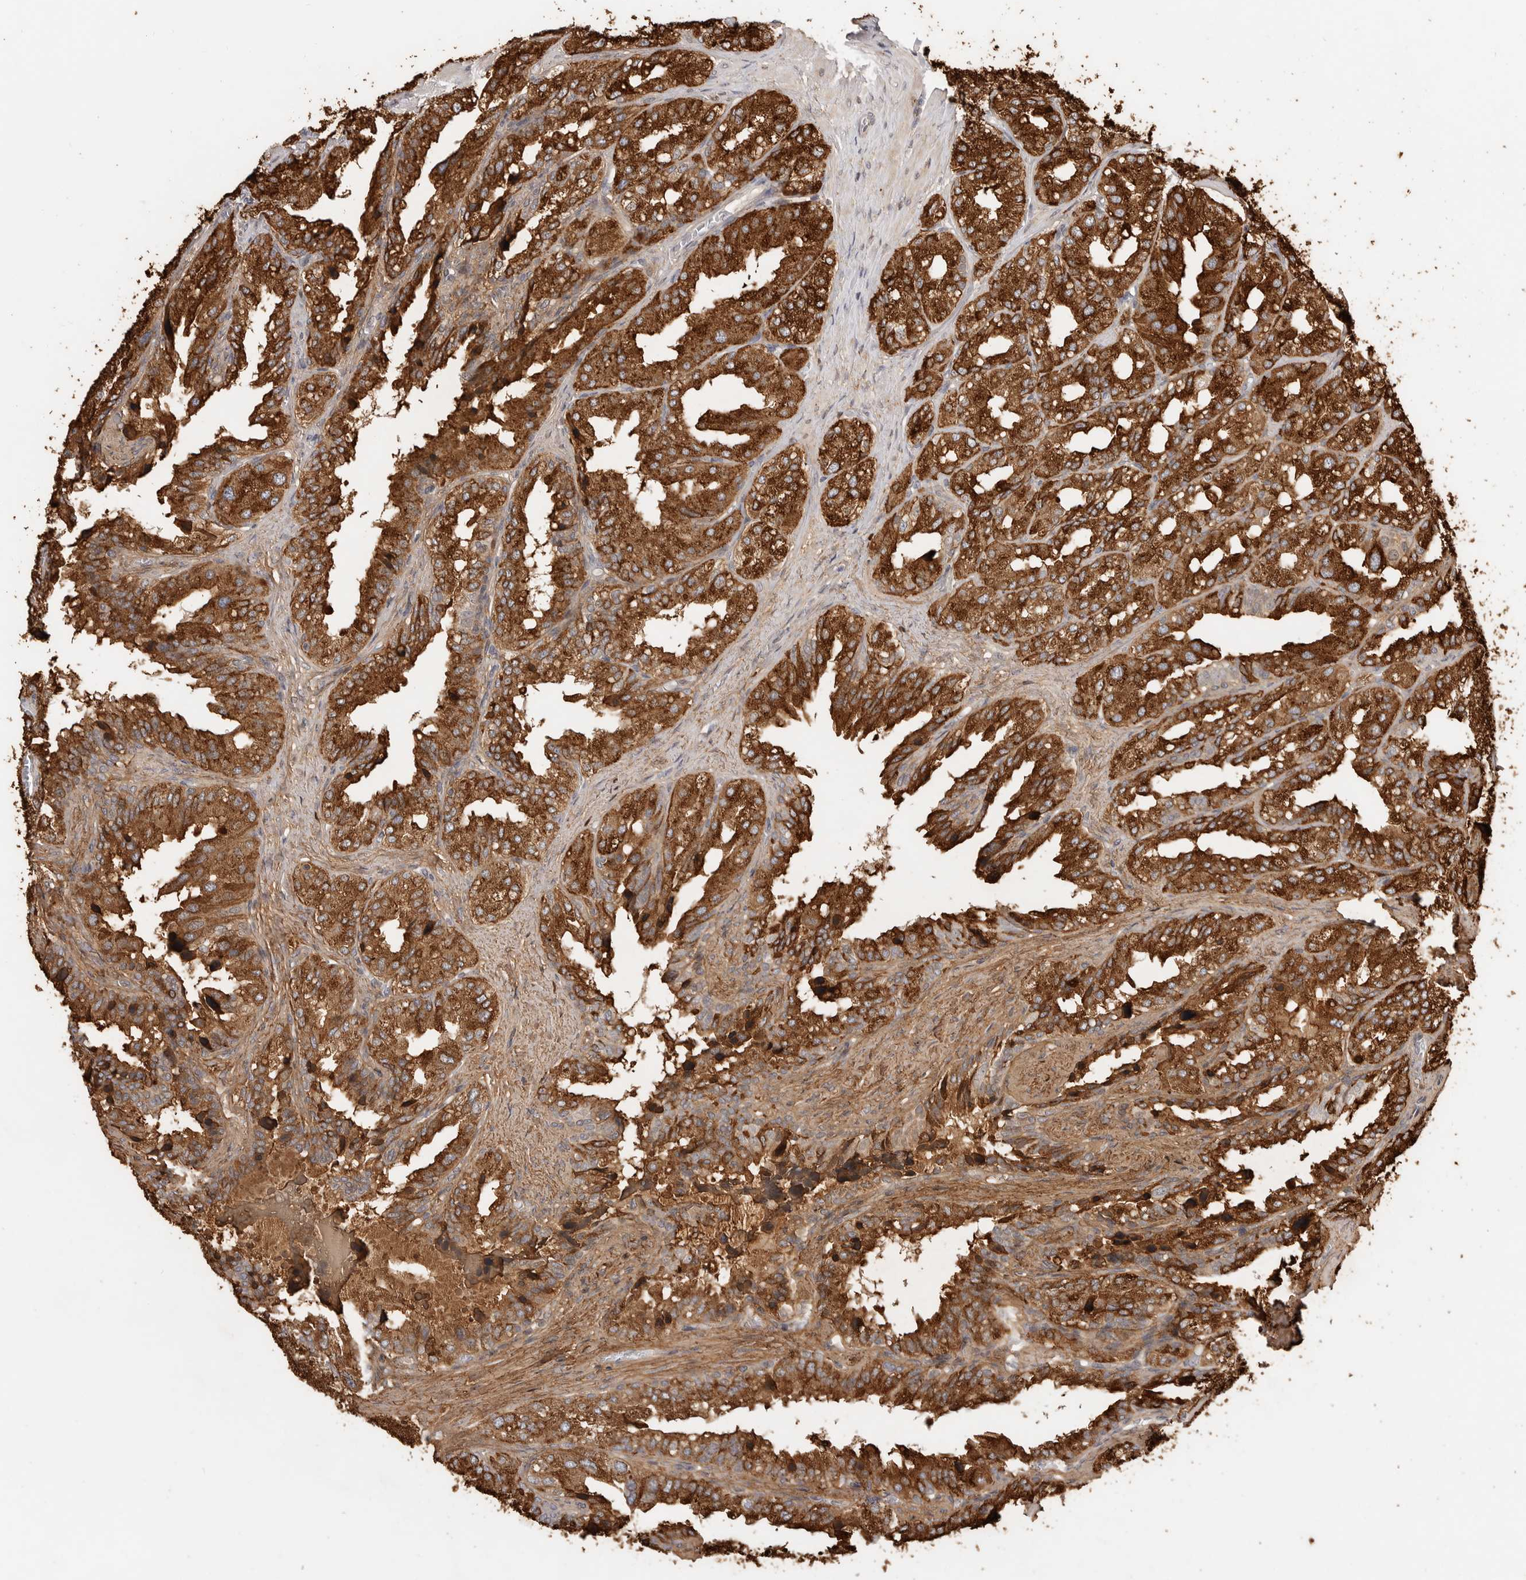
{"staining": {"intensity": "strong", "quantity": ">75%", "location": "cytoplasmic/membranous"}, "tissue": "seminal vesicle", "cell_type": "Glandular cells", "image_type": "normal", "snomed": [{"axis": "morphology", "description": "Normal tissue, NOS"}, {"axis": "topography", "description": "Prostate"}, {"axis": "topography", "description": "Seminal veicle"}], "caption": "The immunohistochemical stain shows strong cytoplasmic/membranous staining in glandular cells of unremarkable seminal vesicle. The staining is performed using DAB brown chromogen to label protein expression. The nuclei are counter-stained blue using hematoxylin.", "gene": "CSNK1G3", "patient": {"sex": "male", "age": 51}}